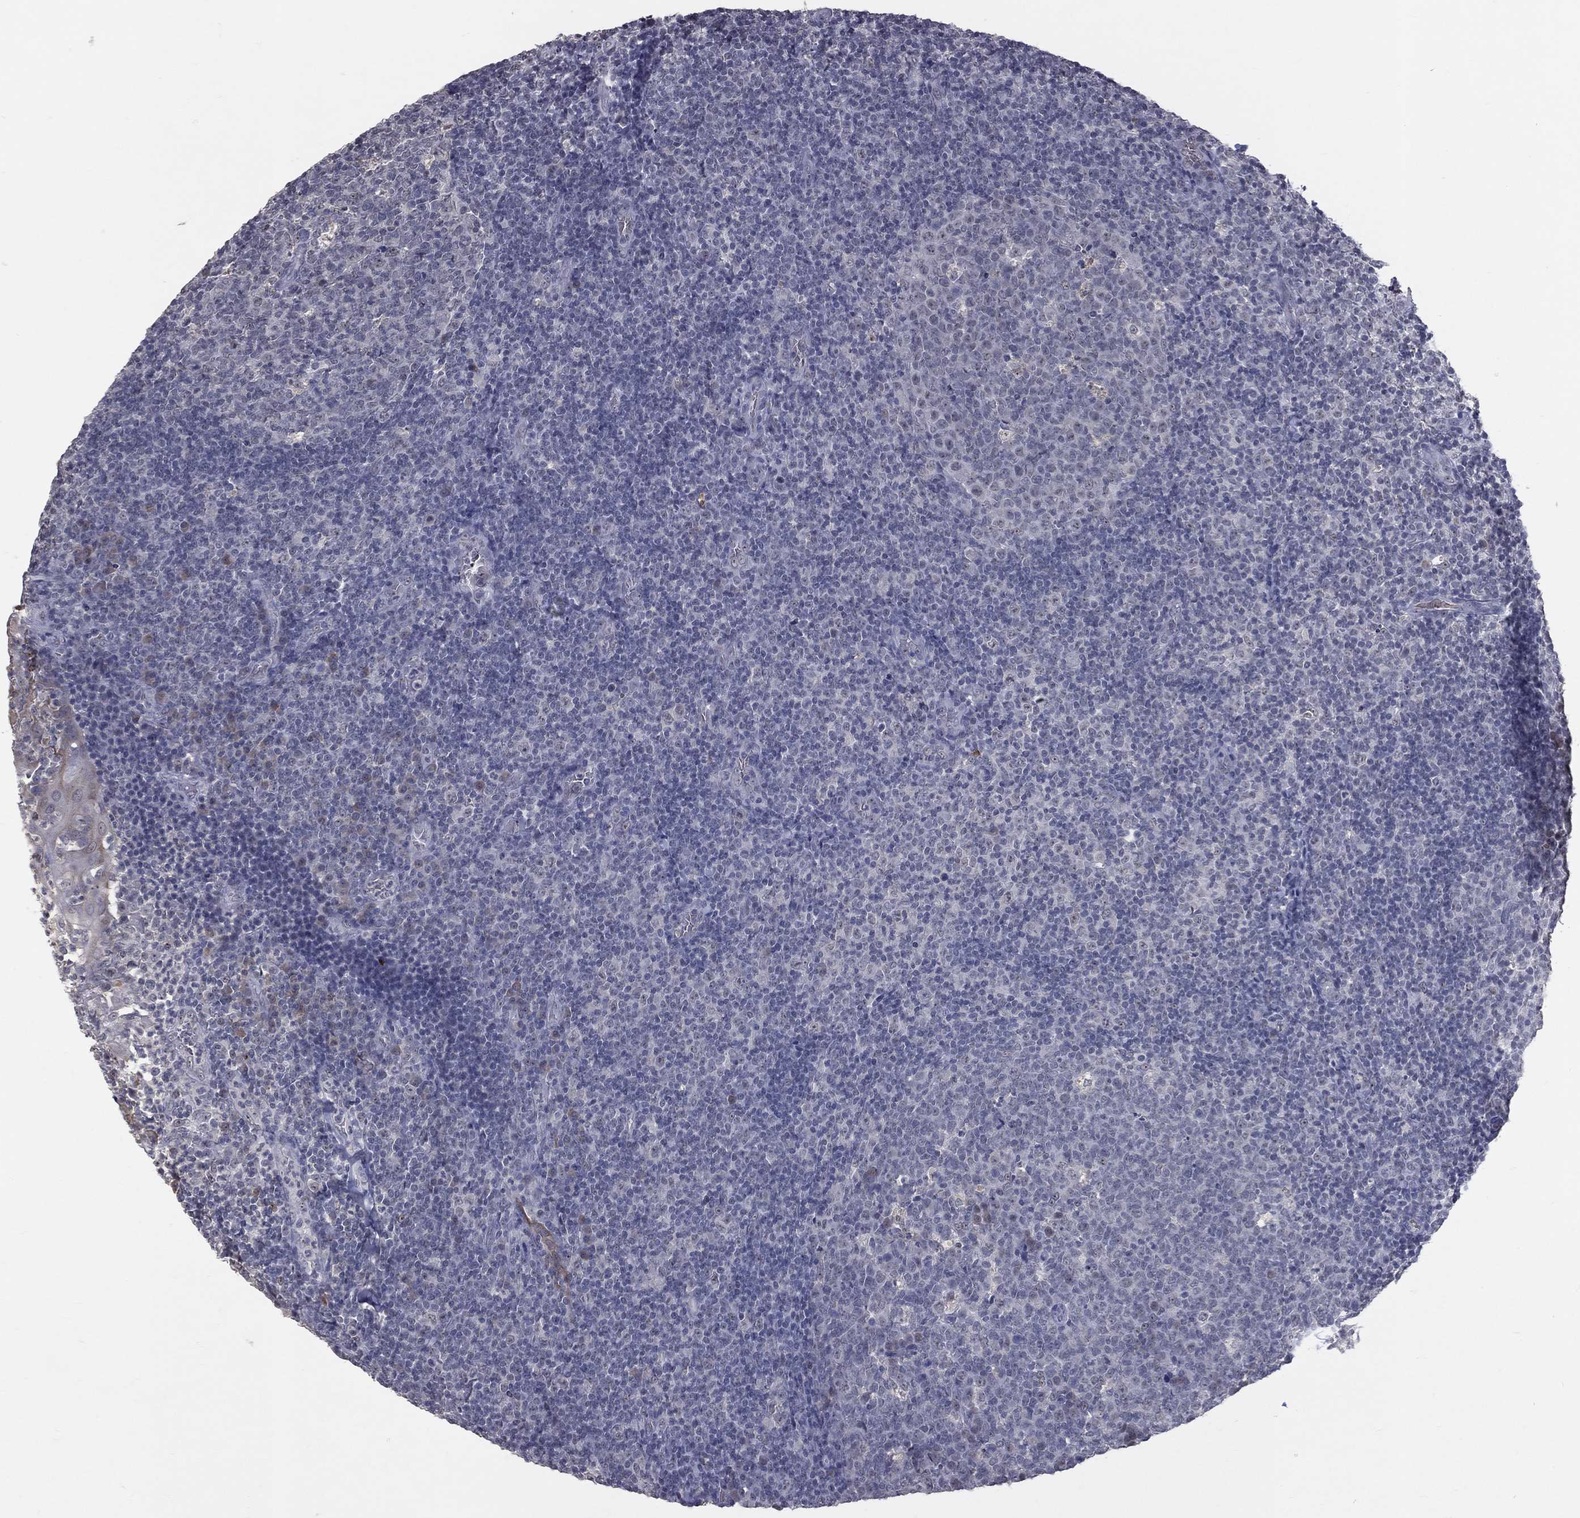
{"staining": {"intensity": "negative", "quantity": "none", "location": "none"}, "tissue": "tonsil", "cell_type": "Germinal center cells", "image_type": "normal", "snomed": [{"axis": "morphology", "description": "Normal tissue, NOS"}, {"axis": "topography", "description": "Tonsil"}], "caption": "An immunohistochemistry (IHC) photomicrograph of normal tonsil is shown. There is no staining in germinal center cells of tonsil.", "gene": "DSG4", "patient": {"sex": "female", "age": 5}}